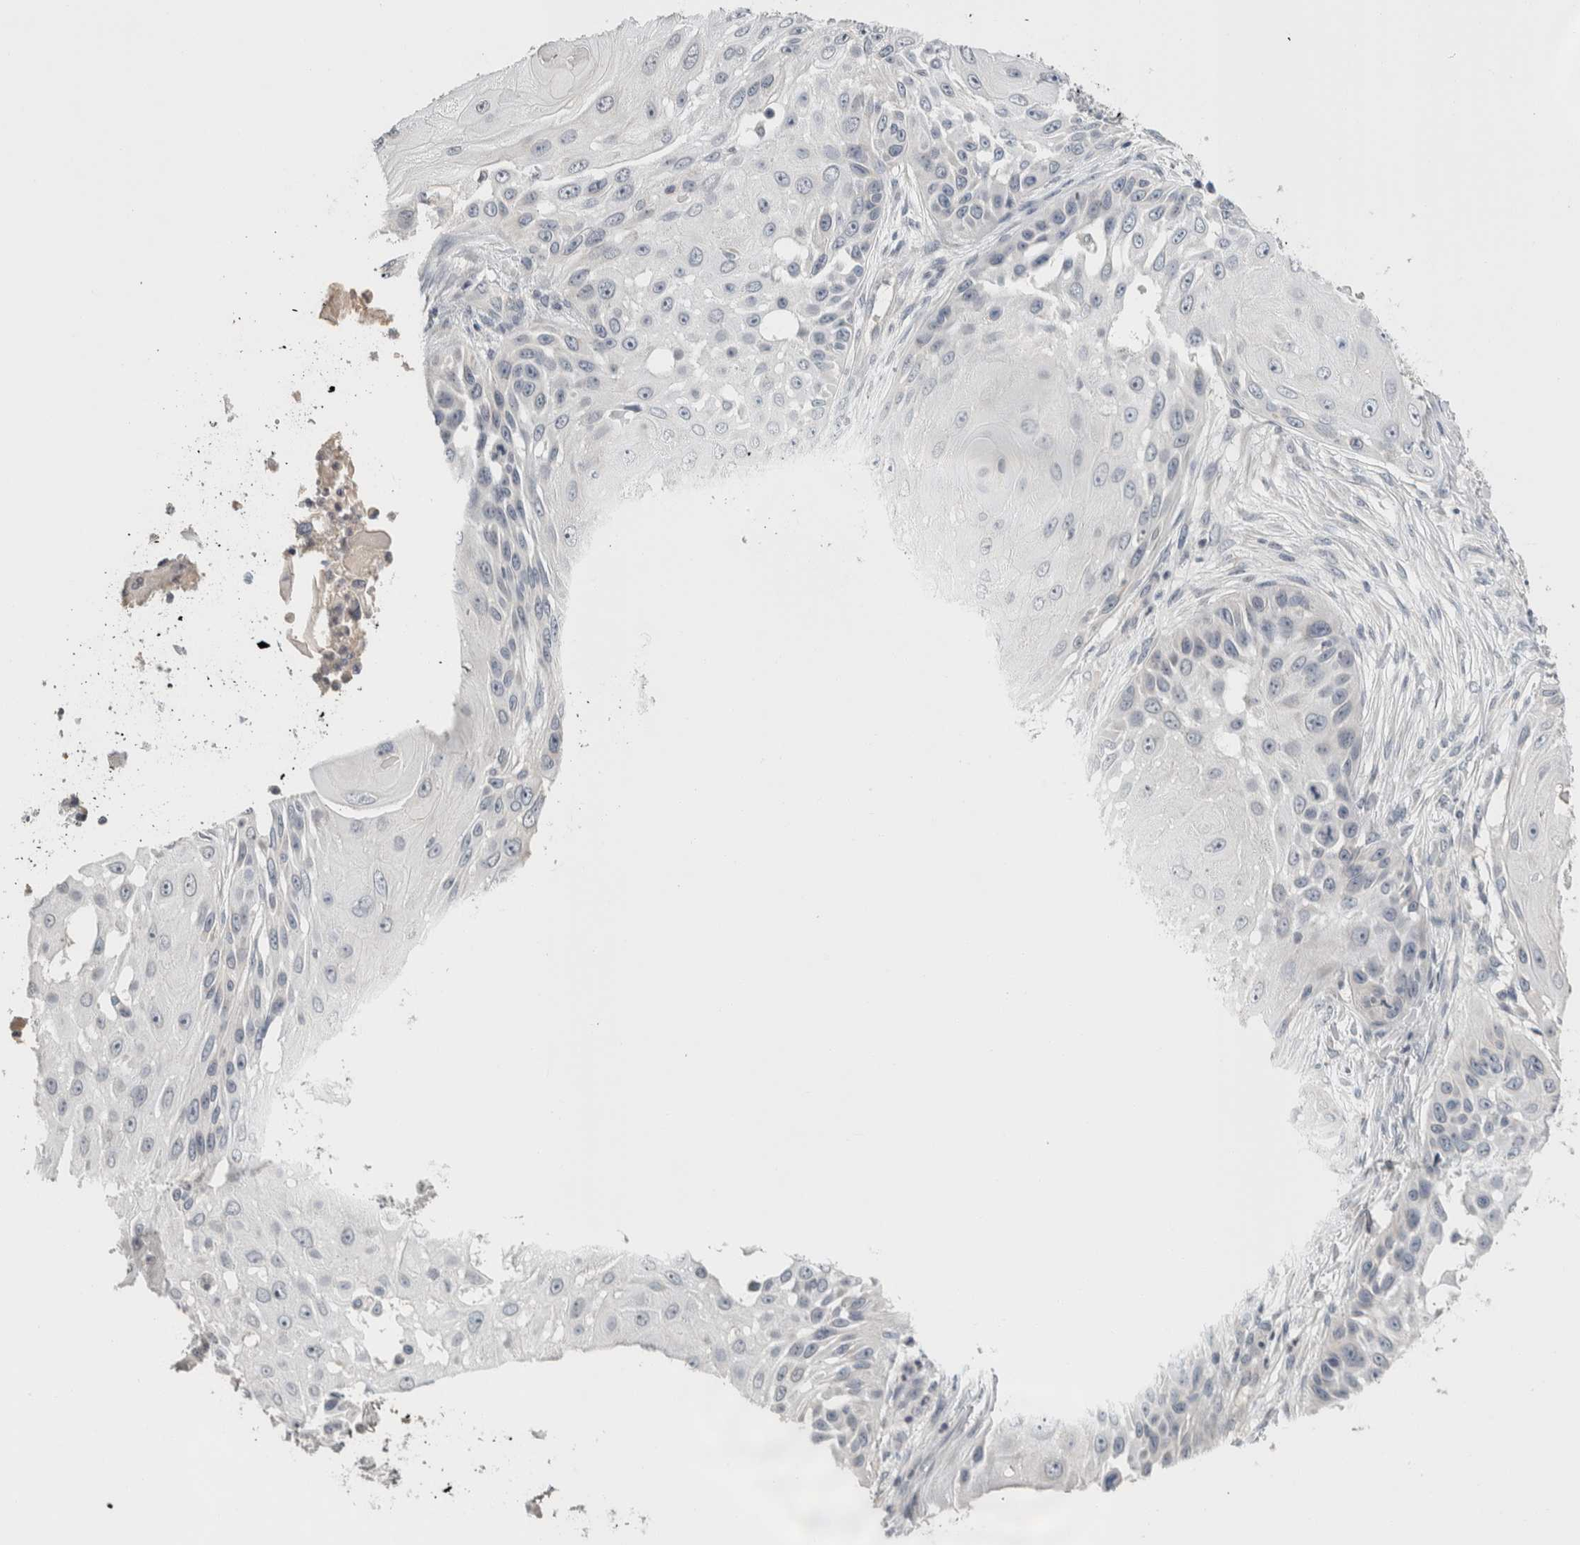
{"staining": {"intensity": "negative", "quantity": "none", "location": "none"}, "tissue": "skin cancer", "cell_type": "Tumor cells", "image_type": "cancer", "snomed": [{"axis": "morphology", "description": "Squamous cell carcinoma, NOS"}, {"axis": "topography", "description": "Skin"}], "caption": "Micrograph shows no protein expression in tumor cells of skin squamous cell carcinoma tissue.", "gene": "CRAT", "patient": {"sex": "female", "age": 44}}